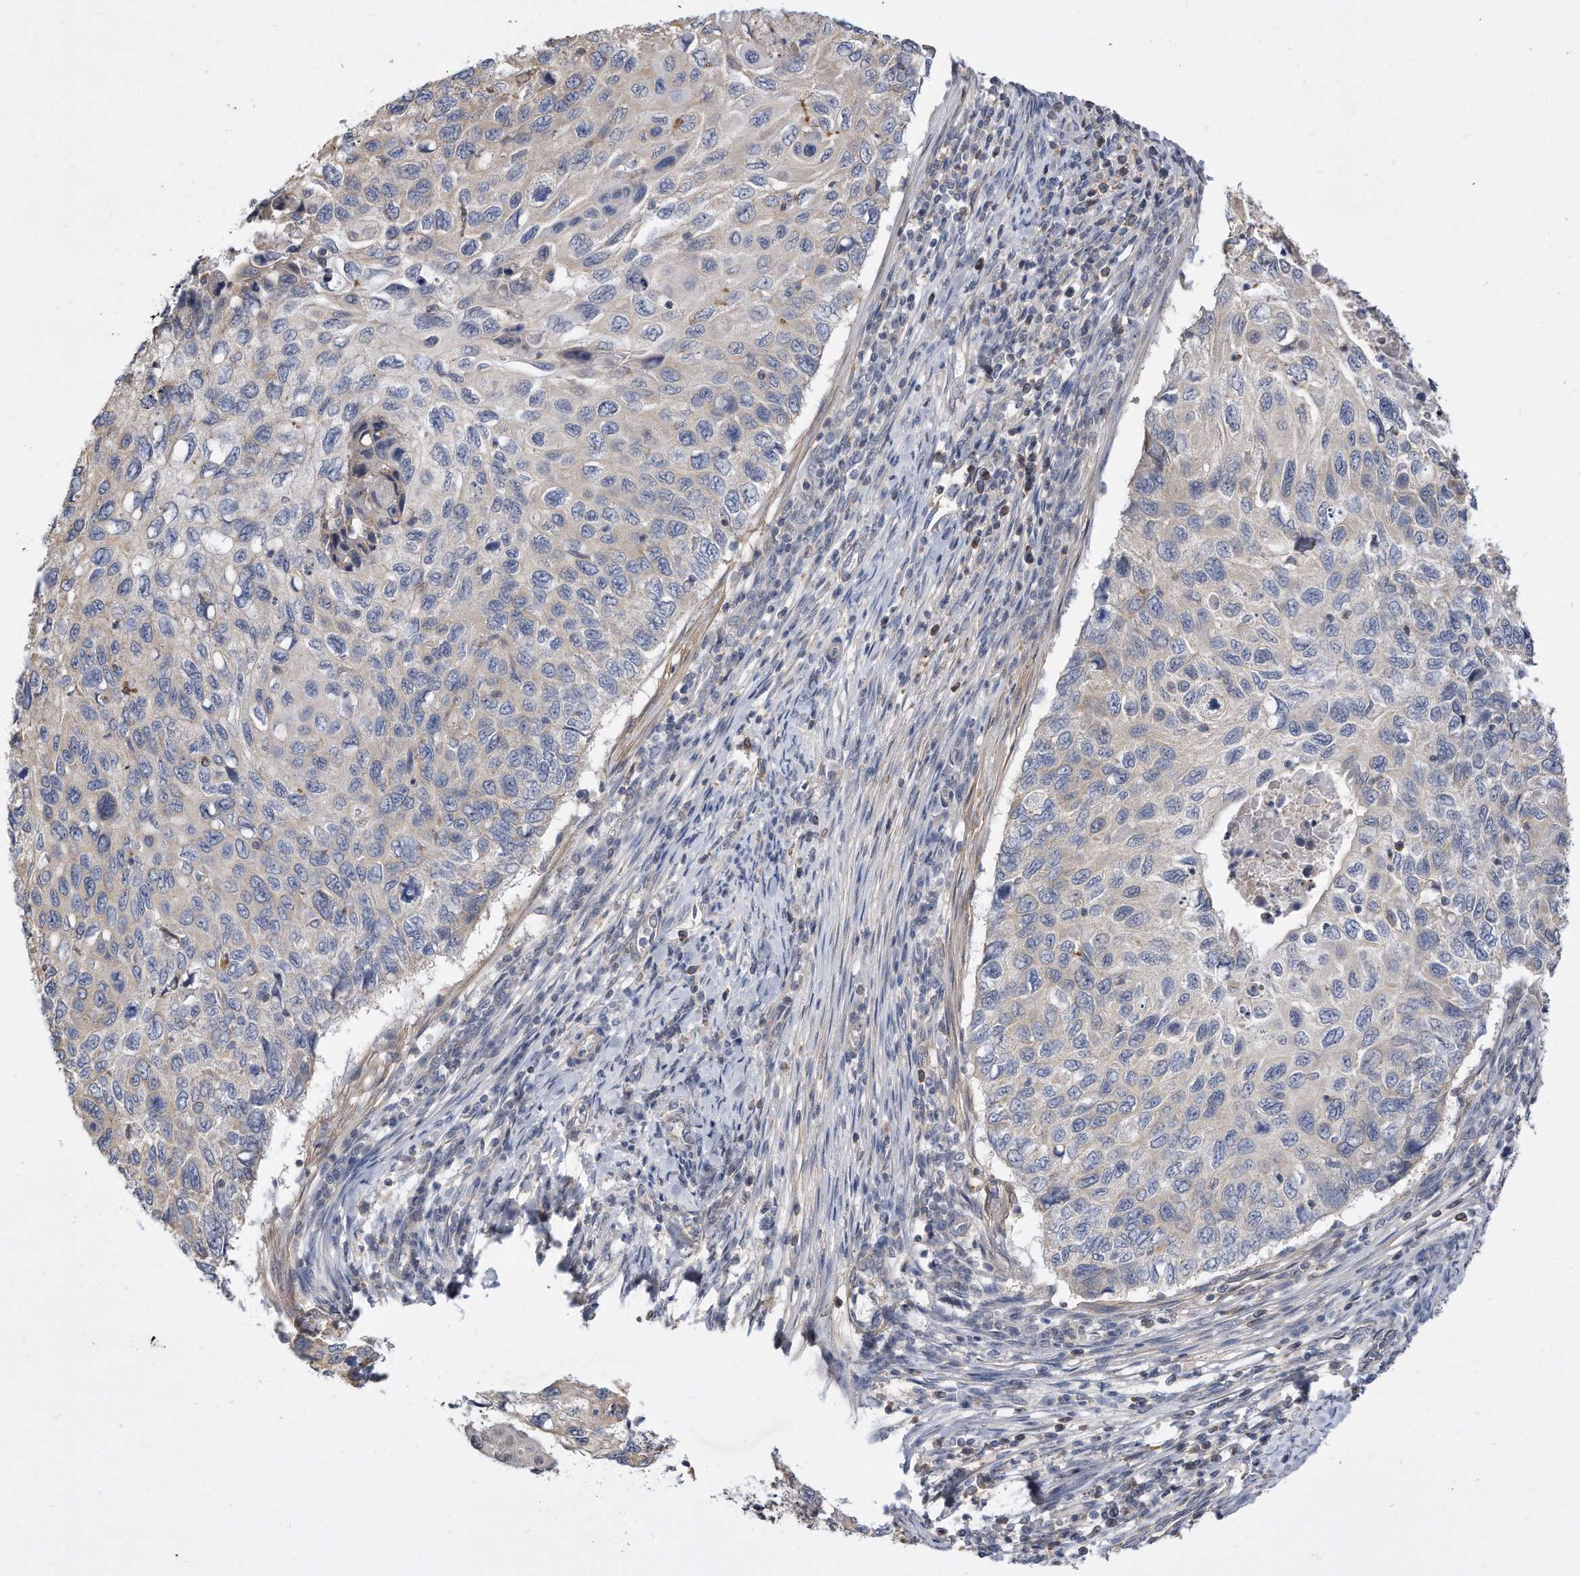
{"staining": {"intensity": "negative", "quantity": "none", "location": "none"}, "tissue": "cervical cancer", "cell_type": "Tumor cells", "image_type": "cancer", "snomed": [{"axis": "morphology", "description": "Squamous cell carcinoma, NOS"}, {"axis": "topography", "description": "Cervix"}], "caption": "An IHC micrograph of cervical squamous cell carcinoma is shown. There is no staining in tumor cells of cervical squamous cell carcinoma. (Stains: DAB immunohistochemistry with hematoxylin counter stain, Microscopy: brightfield microscopy at high magnification).", "gene": "TCP1", "patient": {"sex": "female", "age": 70}}